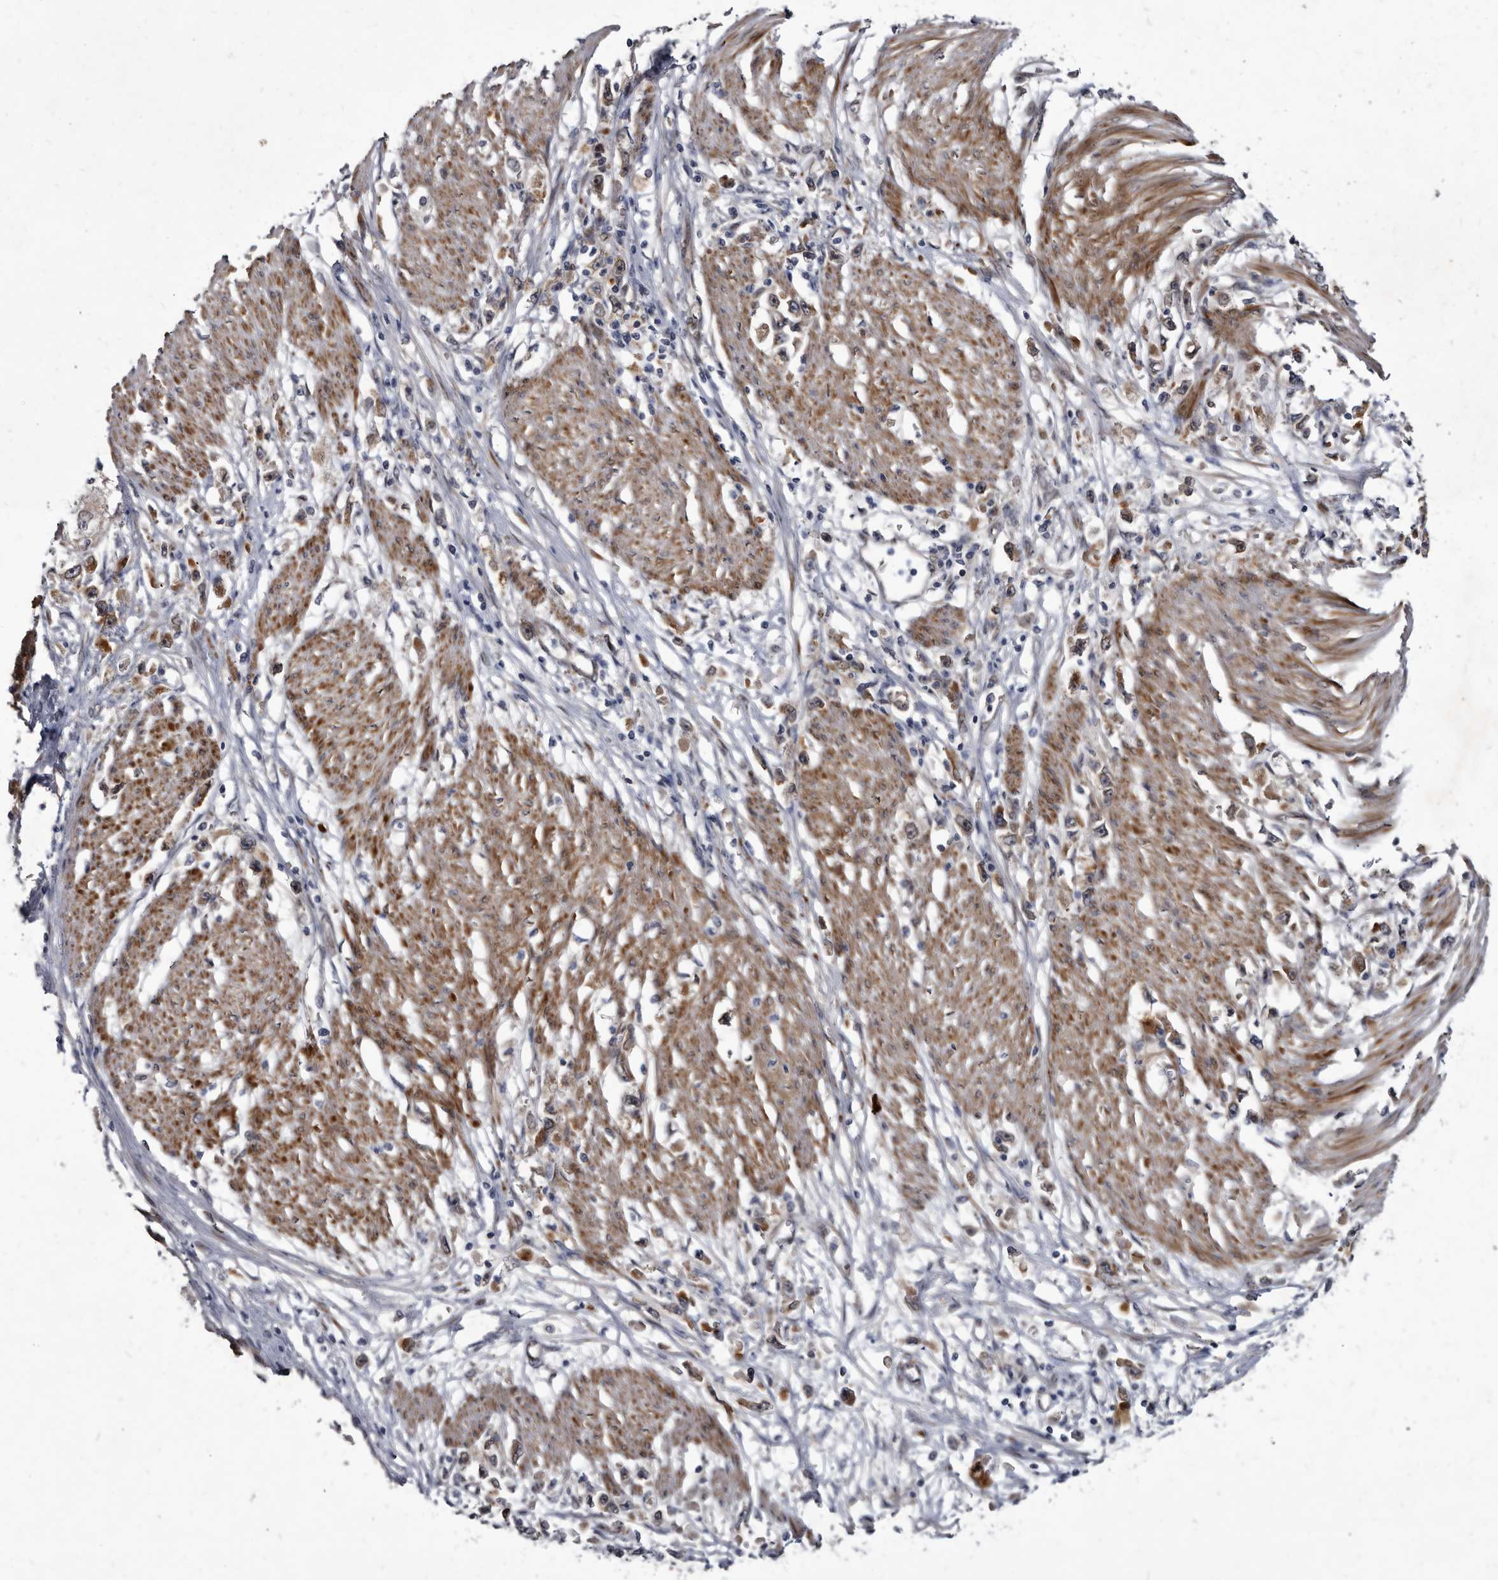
{"staining": {"intensity": "weak", "quantity": ">75%", "location": "cytoplasmic/membranous"}, "tissue": "stomach cancer", "cell_type": "Tumor cells", "image_type": "cancer", "snomed": [{"axis": "morphology", "description": "Adenocarcinoma, NOS"}, {"axis": "topography", "description": "Stomach"}], "caption": "This image exhibits IHC staining of human stomach adenocarcinoma, with low weak cytoplasmic/membranous staining in about >75% of tumor cells.", "gene": "PROM1", "patient": {"sex": "female", "age": 59}}